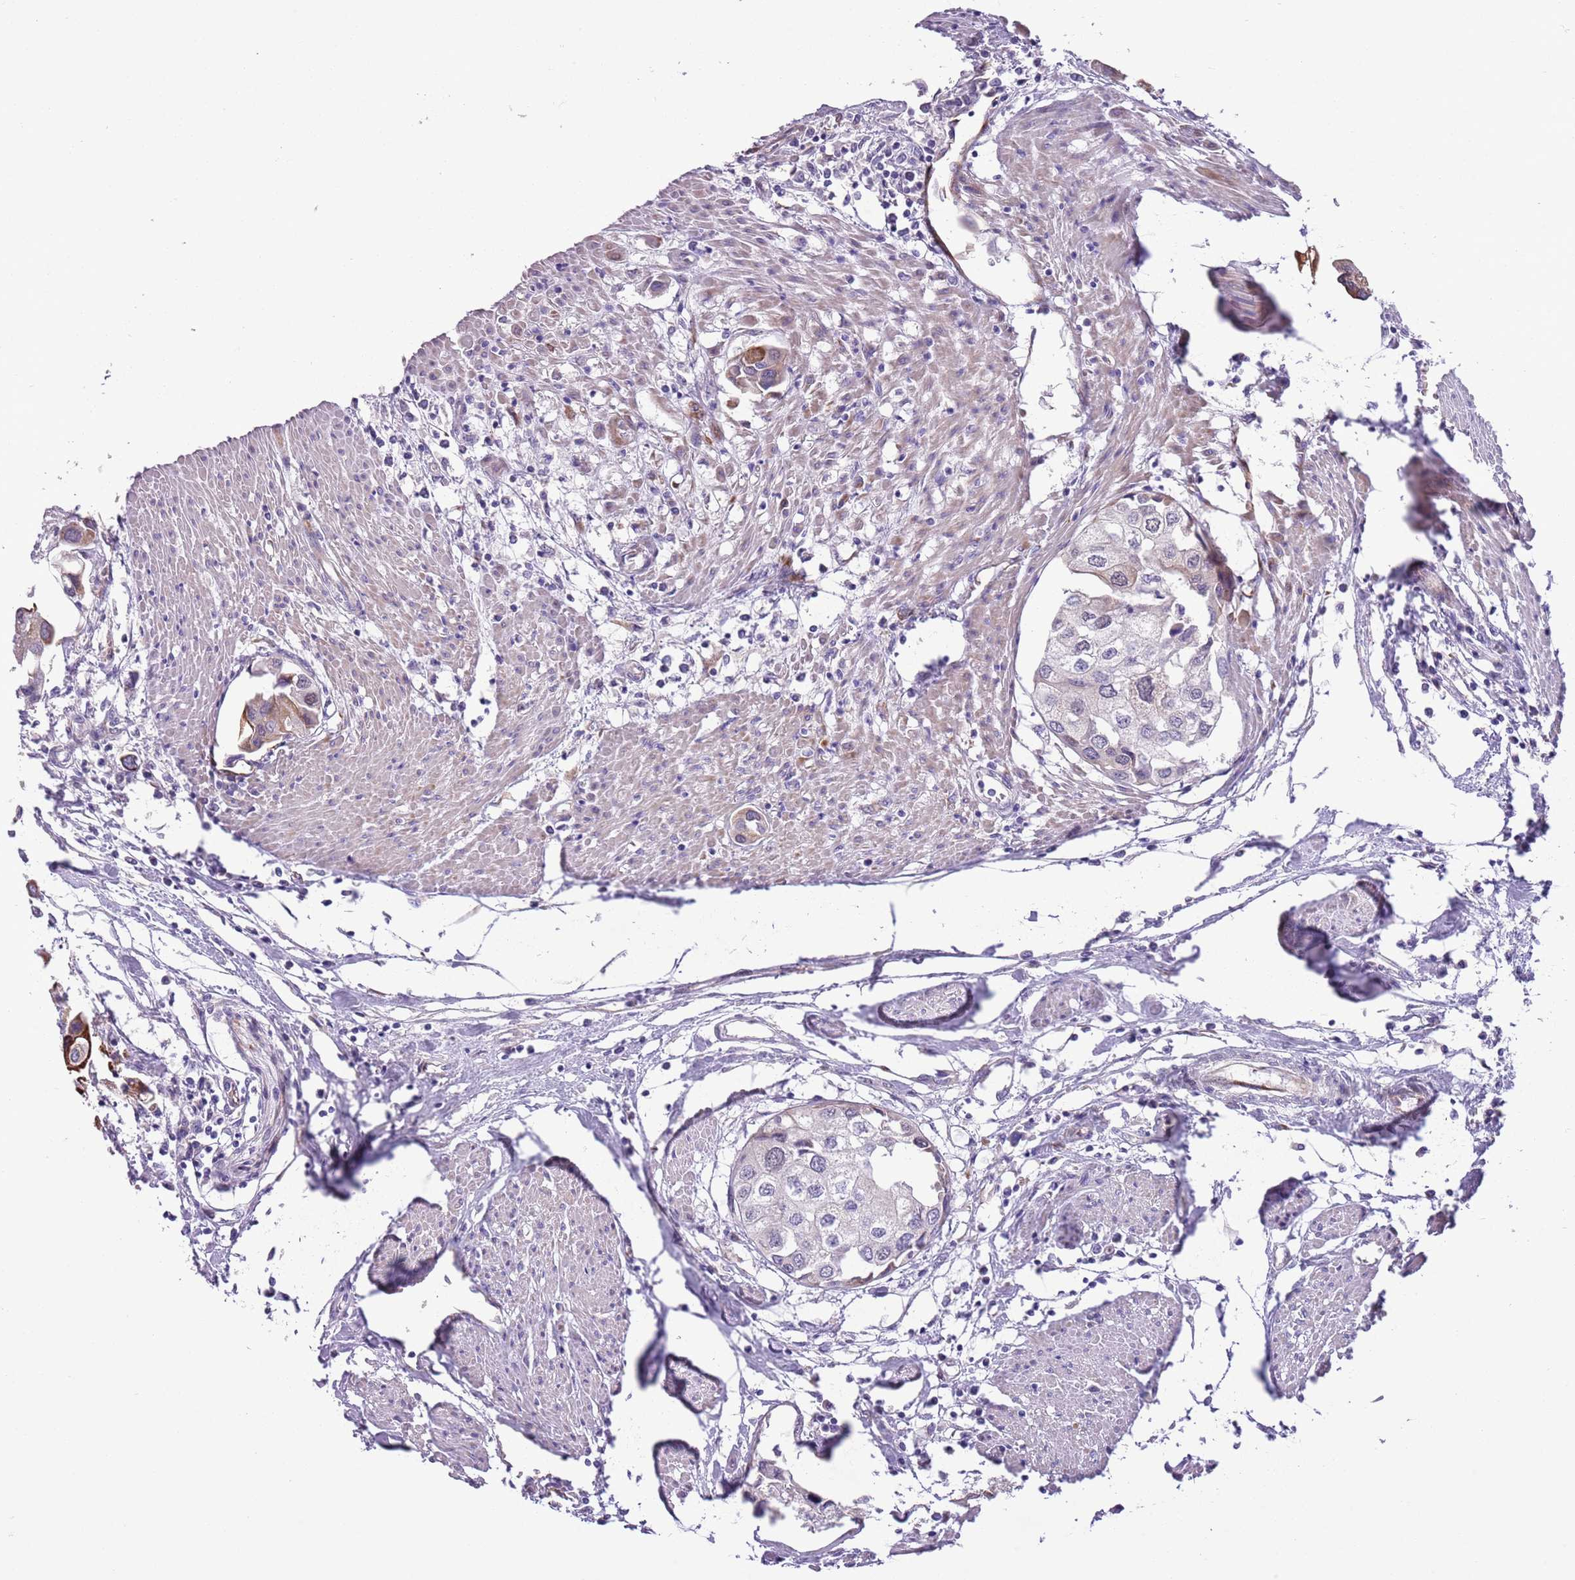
{"staining": {"intensity": "negative", "quantity": "none", "location": "none"}, "tissue": "urothelial cancer", "cell_type": "Tumor cells", "image_type": "cancer", "snomed": [{"axis": "morphology", "description": "Urothelial carcinoma, High grade"}, {"axis": "topography", "description": "Urinary bladder"}], "caption": "Immunohistochemical staining of human urothelial carcinoma (high-grade) demonstrates no significant staining in tumor cells. (DAB (3,3'-diaminobenzidine) immunohistochemistry visualized using brightfield microscopy, high magnification).", "gene": "MRPL32", "patient": {"sex": "male", "age": 64}}